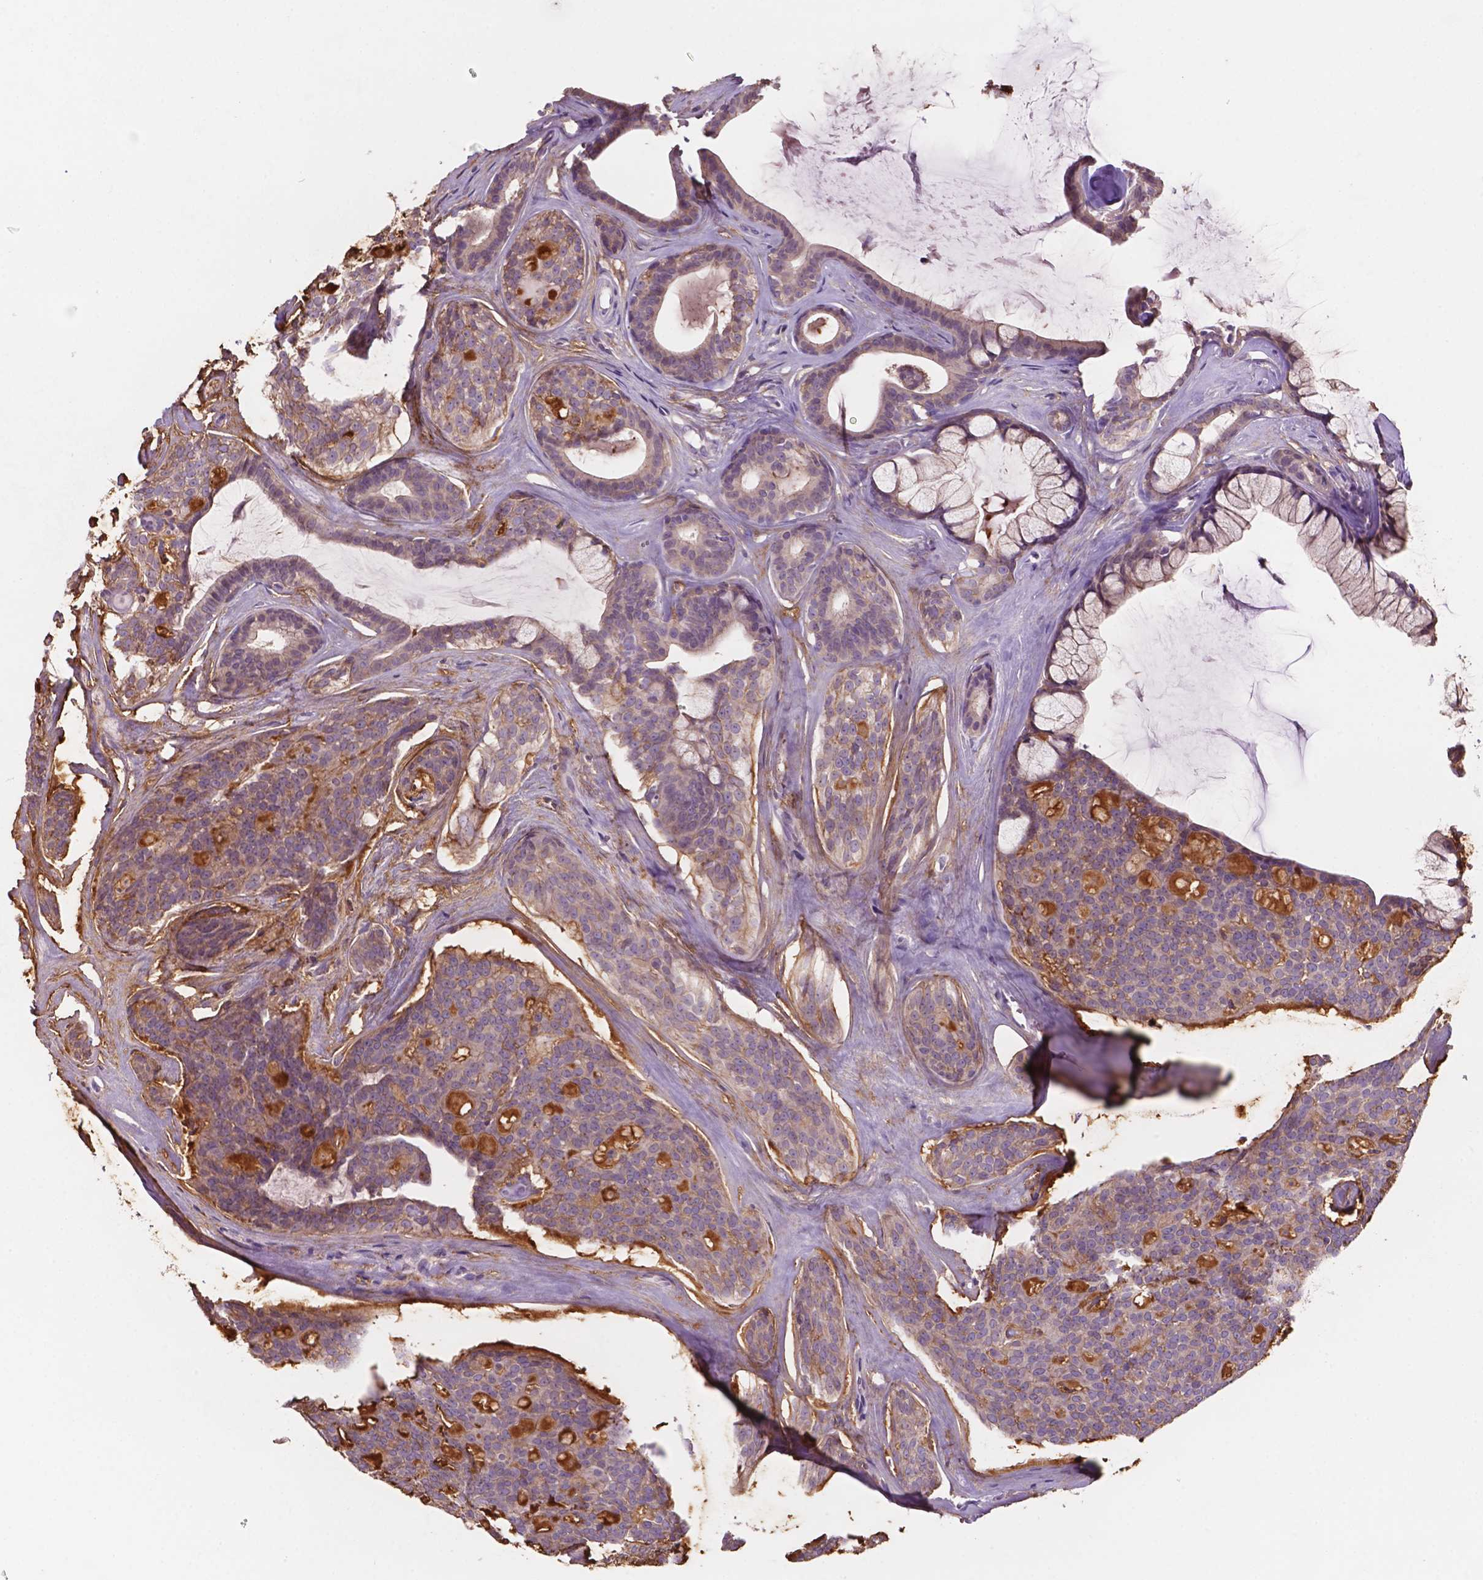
{"staining": {"intensity": "moderate", "quantity": "<25%", "location": "cytoplasmic/membranous"}, "tissue": "head and neck cancer", "cell_type": "Tumor cells", "image_type": "cancer", "snomed": [{"axis": "morphology", "description": "Adenocarcinoma, NOS"}, {"axis": "topography", "description": "Head-Neck"}], "caption": "The image shows a brown stain indicating the presence of a protein in the cytoplasmic/membranous of tumor cells in head and neck cancer.", "gene": "MKRN2OS", "patient": {"sex": "male", "age": 66}}